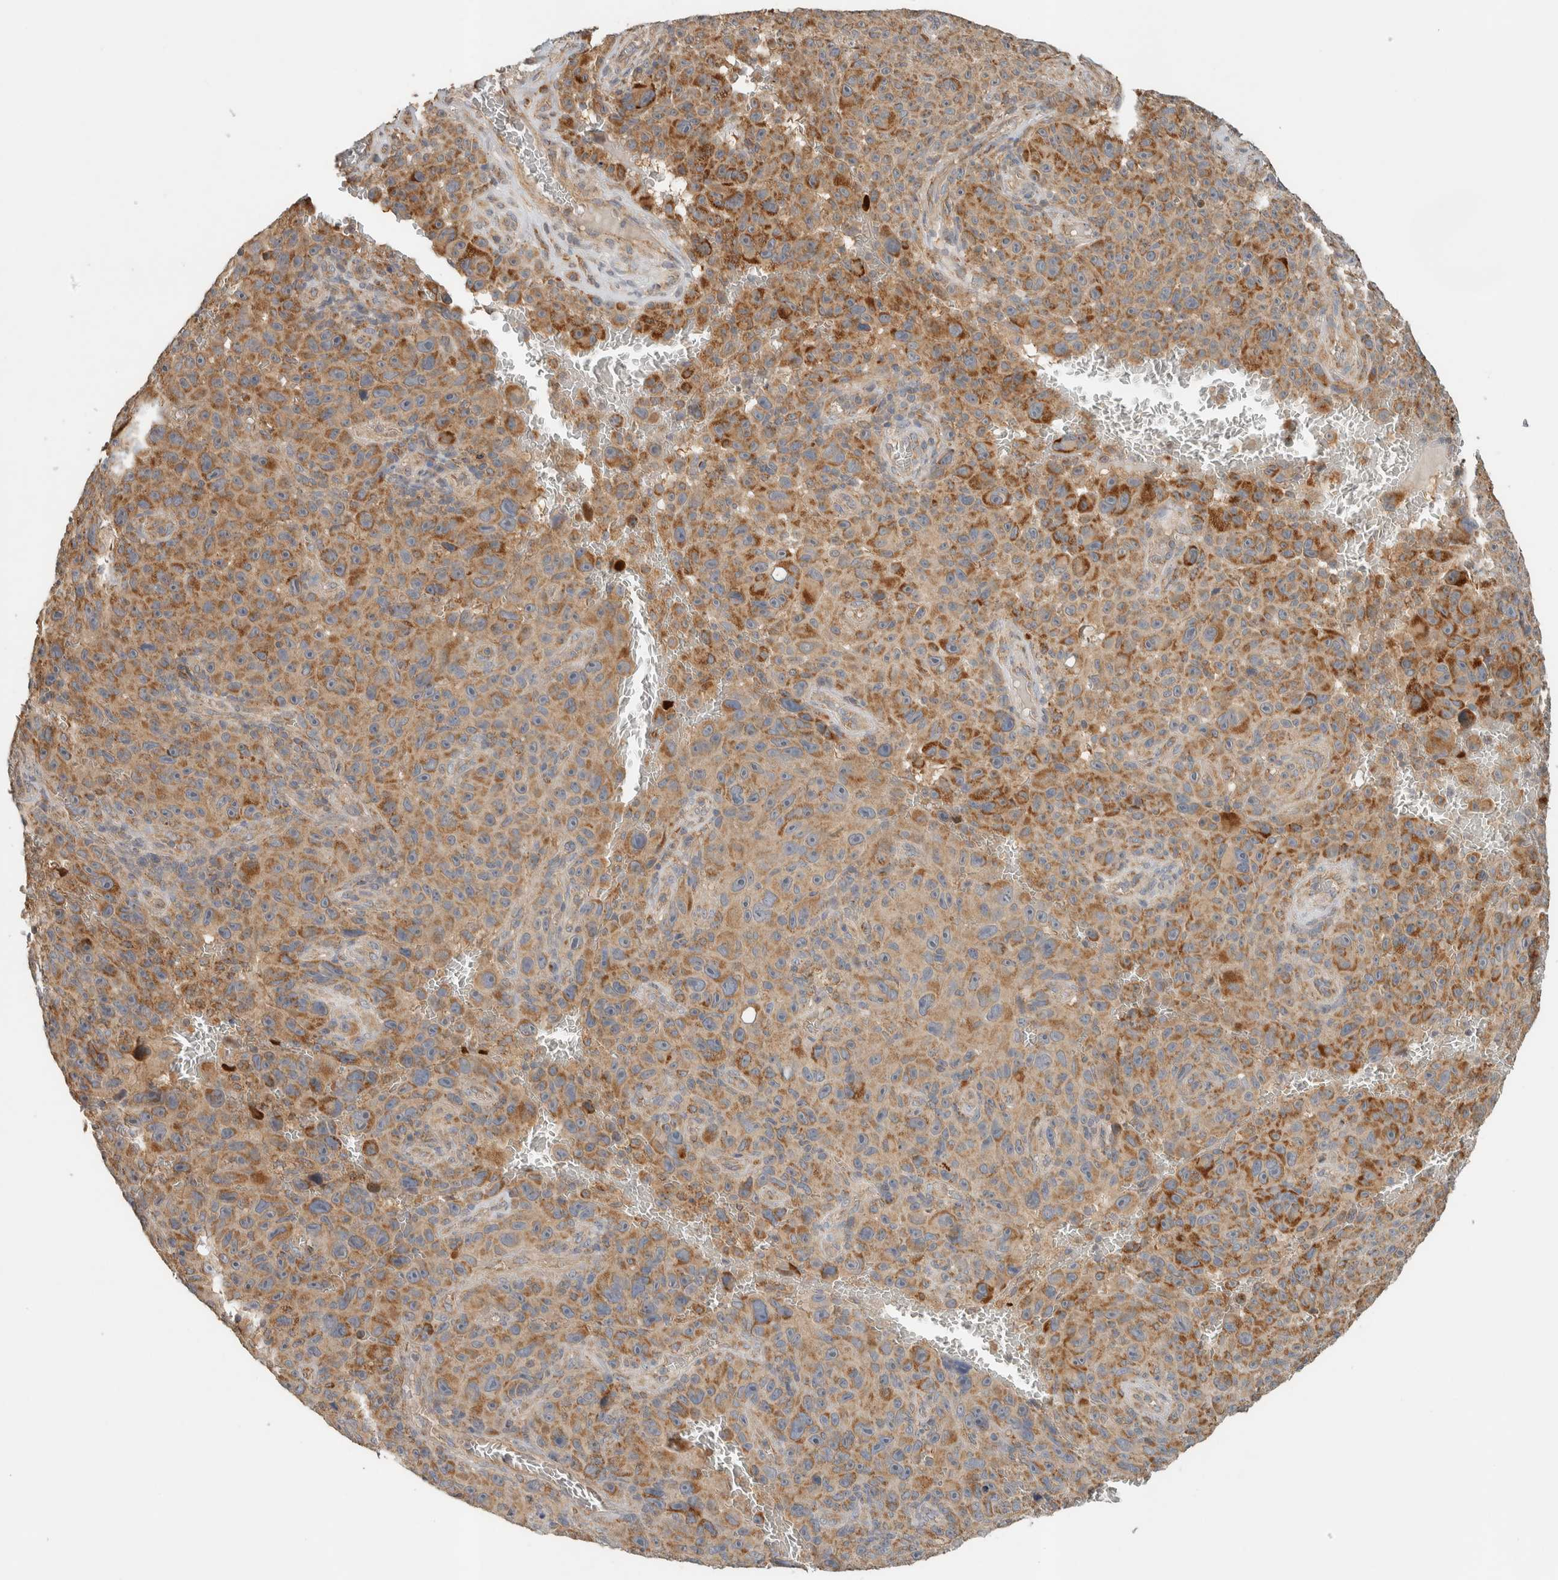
{"staining": {"intensity": "moderate", "quantity": ">75%", "location": "cytoplasmic/membranous"}, "tissue": "melanoma", "cell_type": "Tumor cells", "image_type": "cancer", "snomed": [{"axis": "morphology", "description": "Malignant melanoma, NOS"}, {"axis": "topography", "description": "Skin"}], "caption": "This photomicrograph displays malignant melanoma stained with immunohistochemistry (IHC) to label a protein in brown. The cytoplasmic/membranous of tumor cells show moderate positivity for the protein. Nuclei are counter-stained blue.", "gene": "PDE7B", "patient": {"sex": "female", "age": 82}}